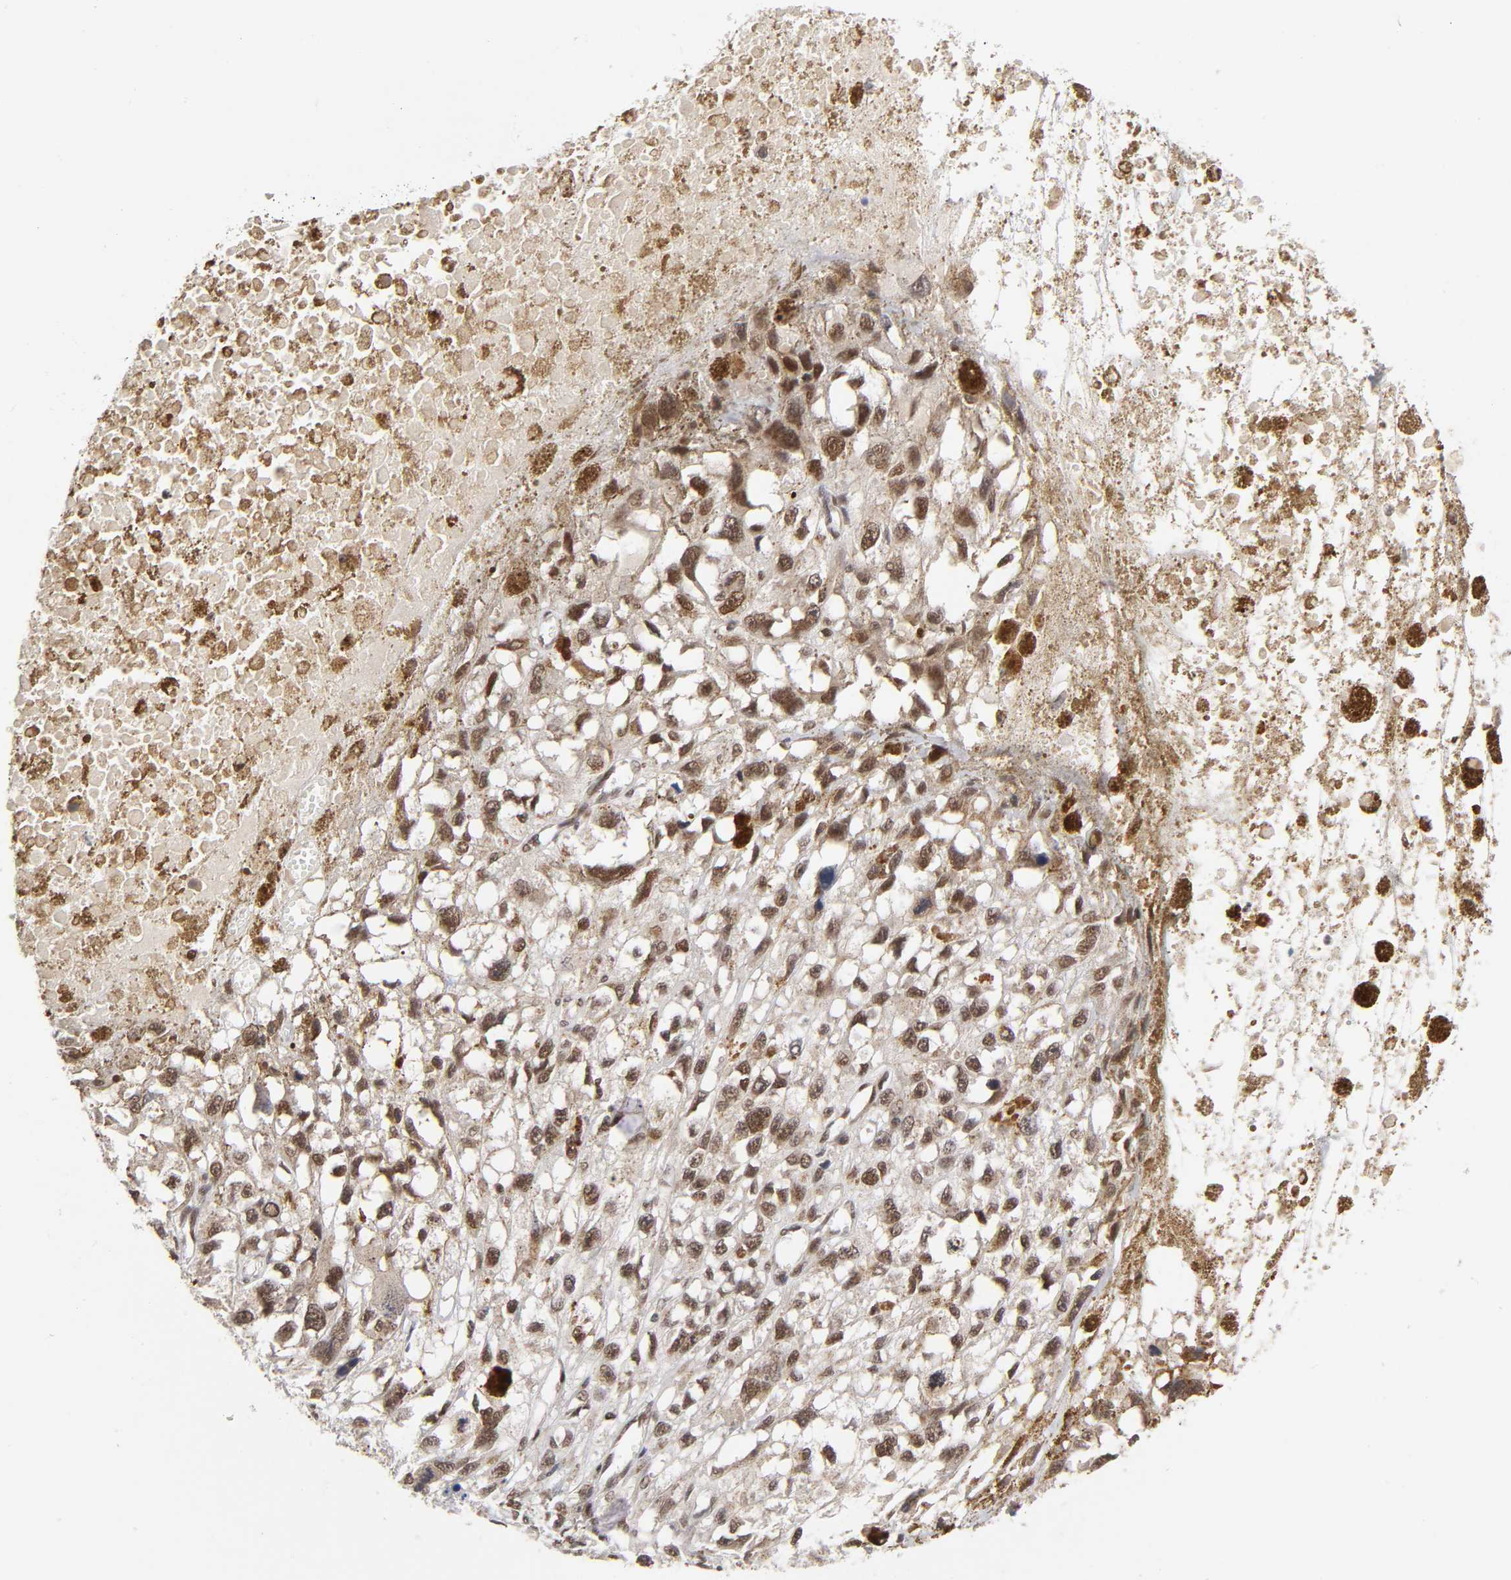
{"staining": {"intensity": "strong", "quantity": ">75%", "location": "cytoplasmic/membranous,nuclear"}, "tissue": "melanoma", "cell_type": "Tumor cells", "image_type": "cancer", "snomed": [{"axis": "morphology", "description": "Malignant melanoma, Metastatic site"}, {"axis": "topography", "description": "Lymph node"}], "caption": "The micrograph demonstrates staining of melanoma, revealing strong cytoplasmic/membranous and nuclear protein positivity (brown color) within tumor cells.", "gene": "EP300", "patient": {"sex": "male", "age": 59}}